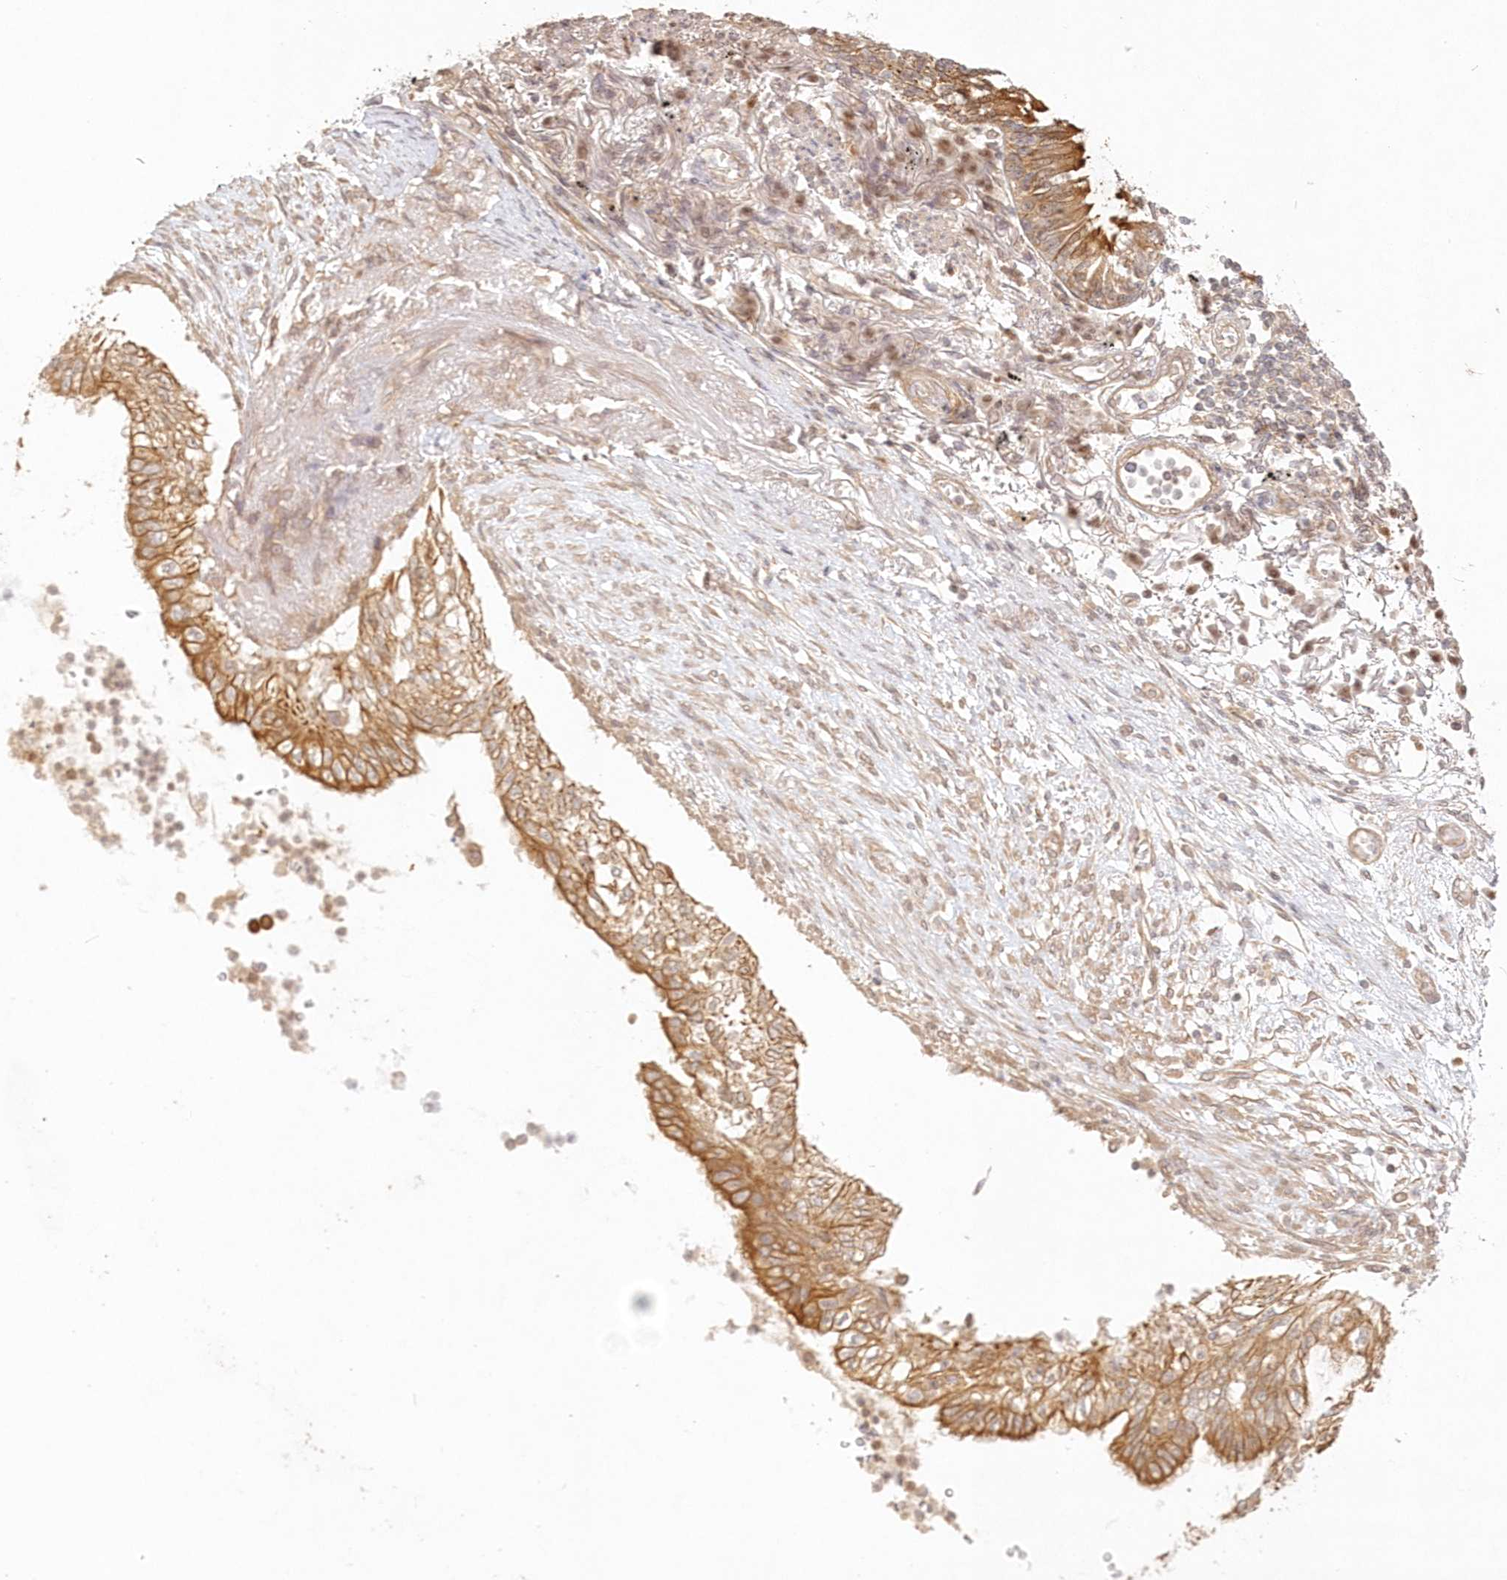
{"staining": {"intensity": "moderate", "quantity": ">75%", "location": "cytoplasmic/membranous"}, "tissue": "lung cancer", "cell_type": "Tumor cells", "image_type": "cancer", "snomed": [{"axis": "morphology", "description": "Adenocarcinoma, NOS"}, {"axis": "topography", "description": "Lung"}], "caption": "Protein staining displays moderate cytoplasmic/membranous staining in about >75% of tumor cells in lung cancer.", "gene": "KIAA0232", "patient": {"sex": "female", "age": 70}}